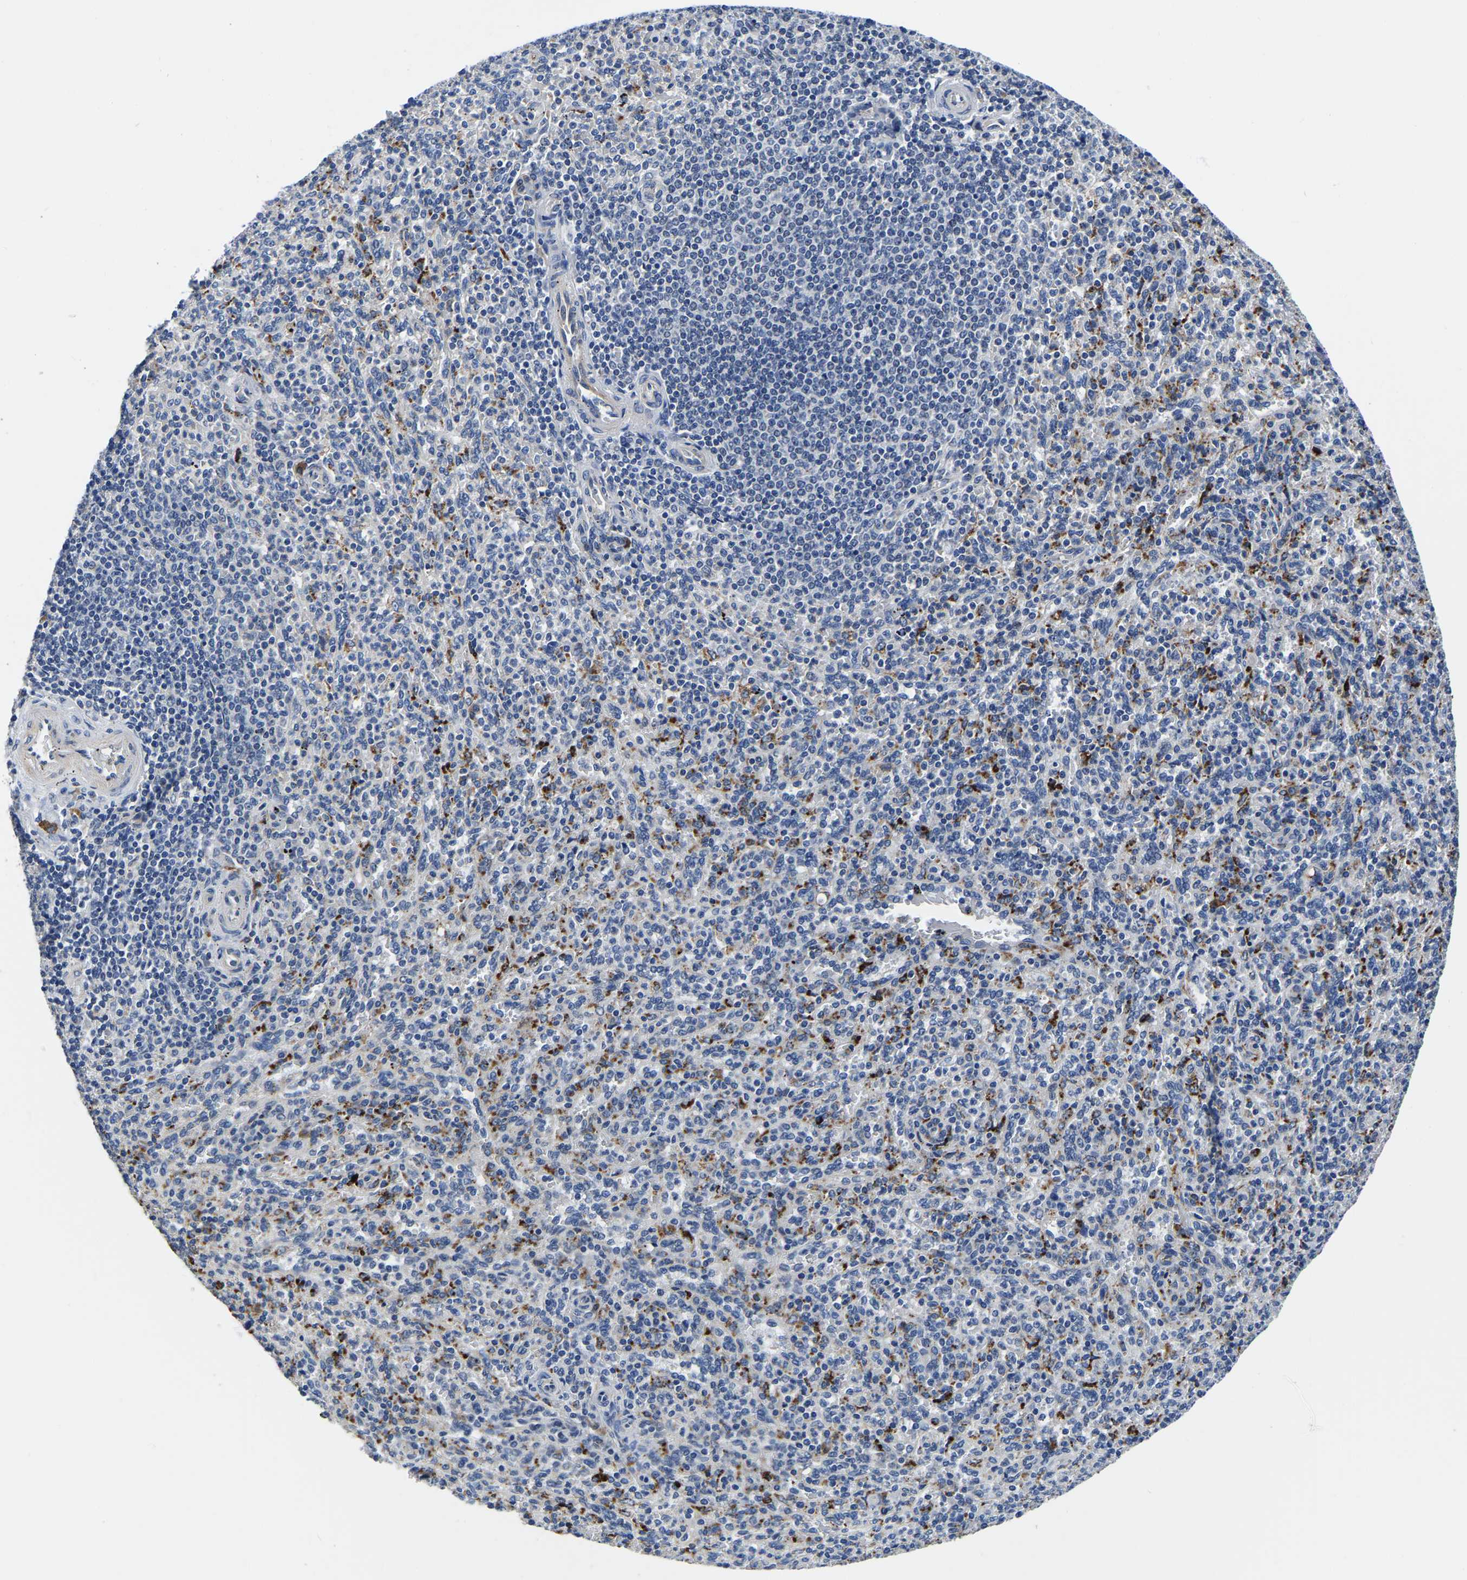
{"staining": {"intensity": "negative", "quantity": "none", "location": "none"}, "tissue": "spleen", "cell_type": "Cells in red pulp", "image_type": "normal", "snomed": [{"axis": "morphology", "description": "Normal tissue, NOS"}, {"axis": "topography", "description": "Spleen"}], "caption": "This is an IHC image of benign human spleen. There is no expression in cells in red pulp.", "gene": "PDLIM7", "patient": {"sex": "male", "age": 36}}